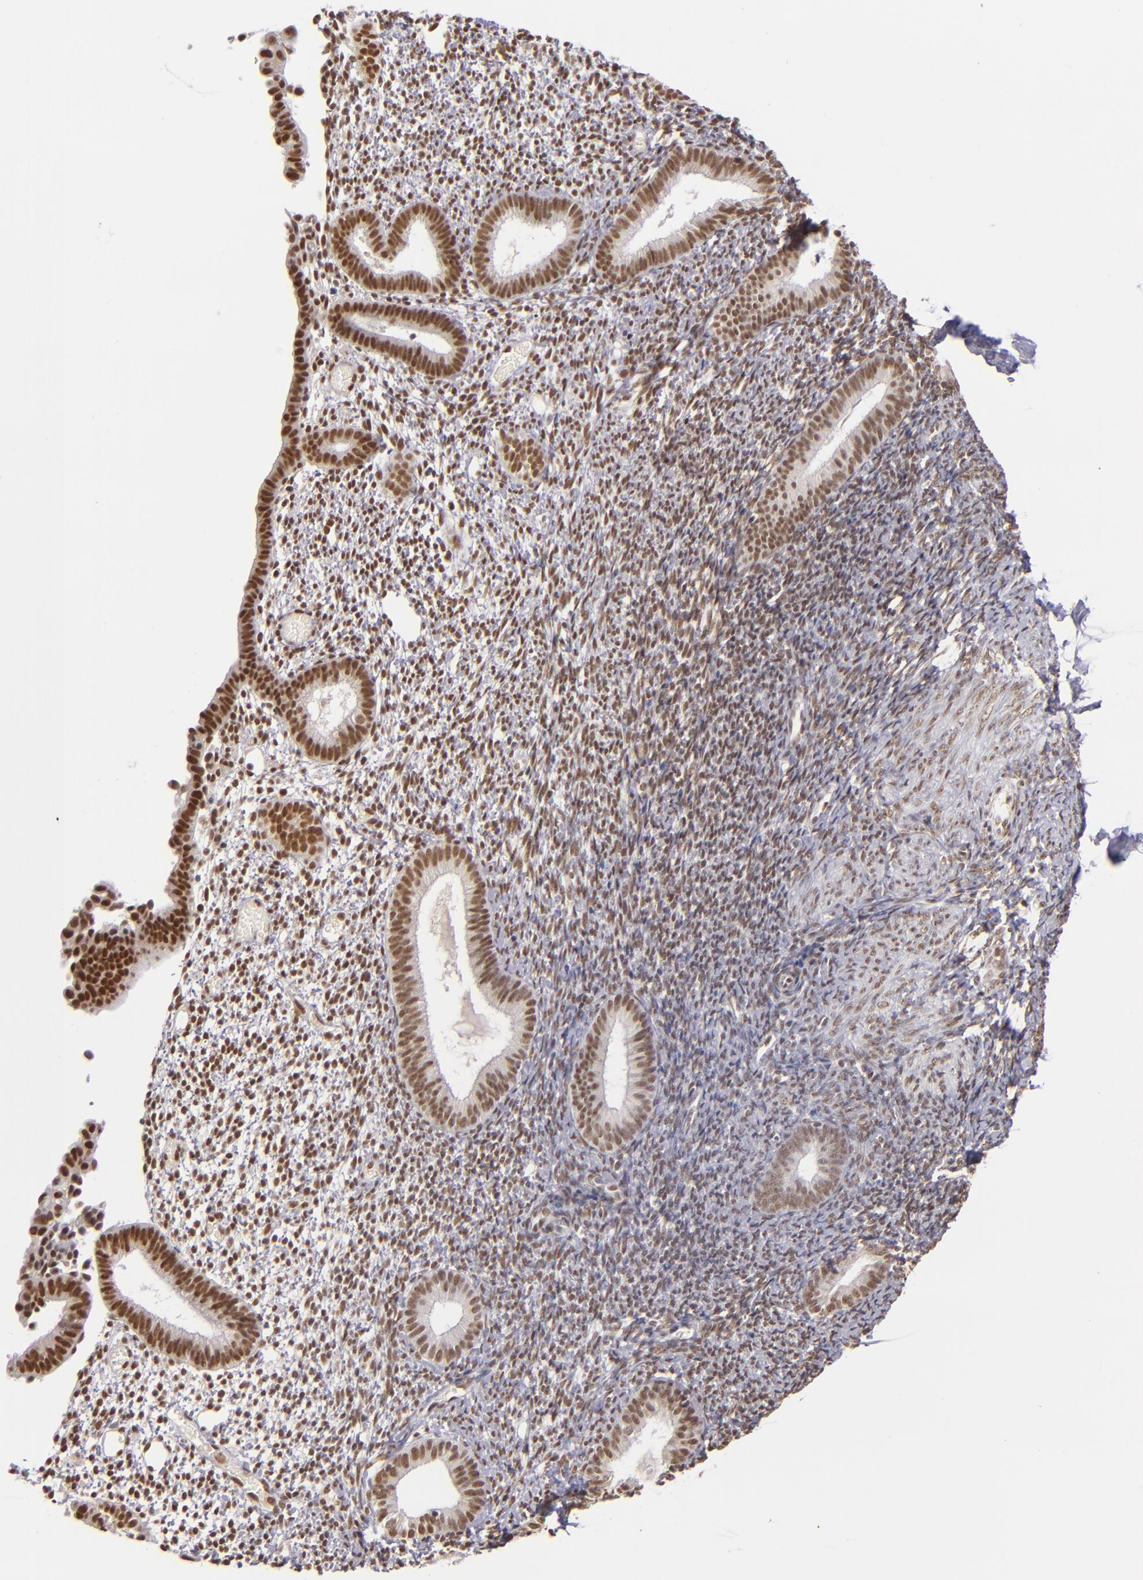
{"staining": {"intensity": "moderate", "quantity": ">75%", "location": "nuclear"}, "tissue": "endometrium", "cell_type": "Cells in endometrial stroma", "image_type": "normal", "snomed": [{"axis": "morphology", "description": "Normal tissue, NOS"}, {"axis": "topography", "description": "Smooth muscle"}, {"axis": "topography", "description": "Endometrium"}], "caption": "Immunohistochemical staining of benign human endometrium reveals >75% levels of moderate nuclear protein expression in about >75% of cells in endometrial stroma.", "gene": "ZNF148", "patient": {"sex": "female", "age": 57}}